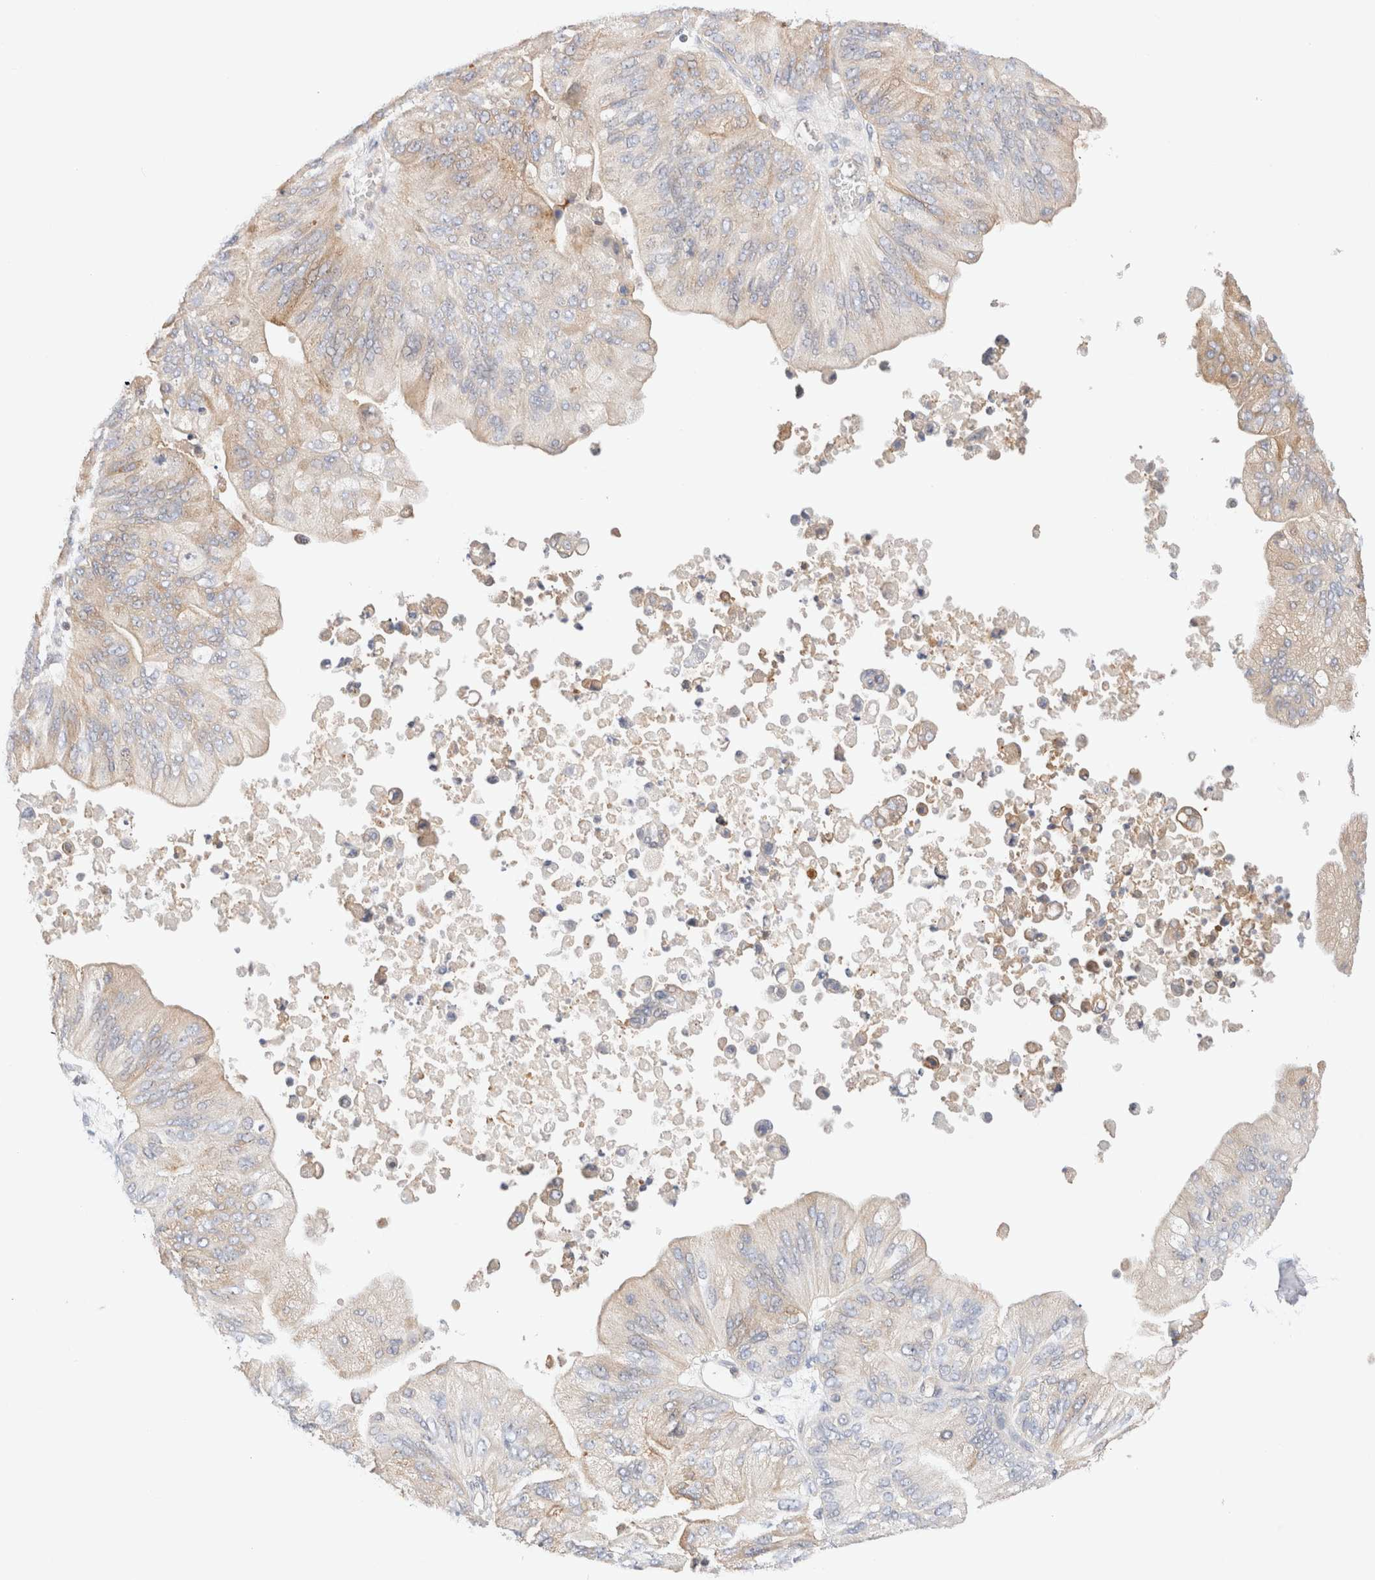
{"staining": {"intensity": "moderate", "quantity": "<25%", "location": "cytoplasmic/membranous"}, "tissue": "ovarian cancer", "cell_type": "Tumor cells", "image_type": "cancer", "snomed": [{"axis": "morphology", "description": "Cystadenocarcinoma, mucinous, NOS"}, {"axis": "topography", "description": "Ovary"}], "caption": "Immunohistochemical staining of ovarian cancer (mucinous cystadenocarcinoma) displays low levels of moderate cytoplasmic/membranous protein staining in approximately <25% of tumor cells.", "gene": "RABEP1", "patient": {"sex": "female", "age": 61}}